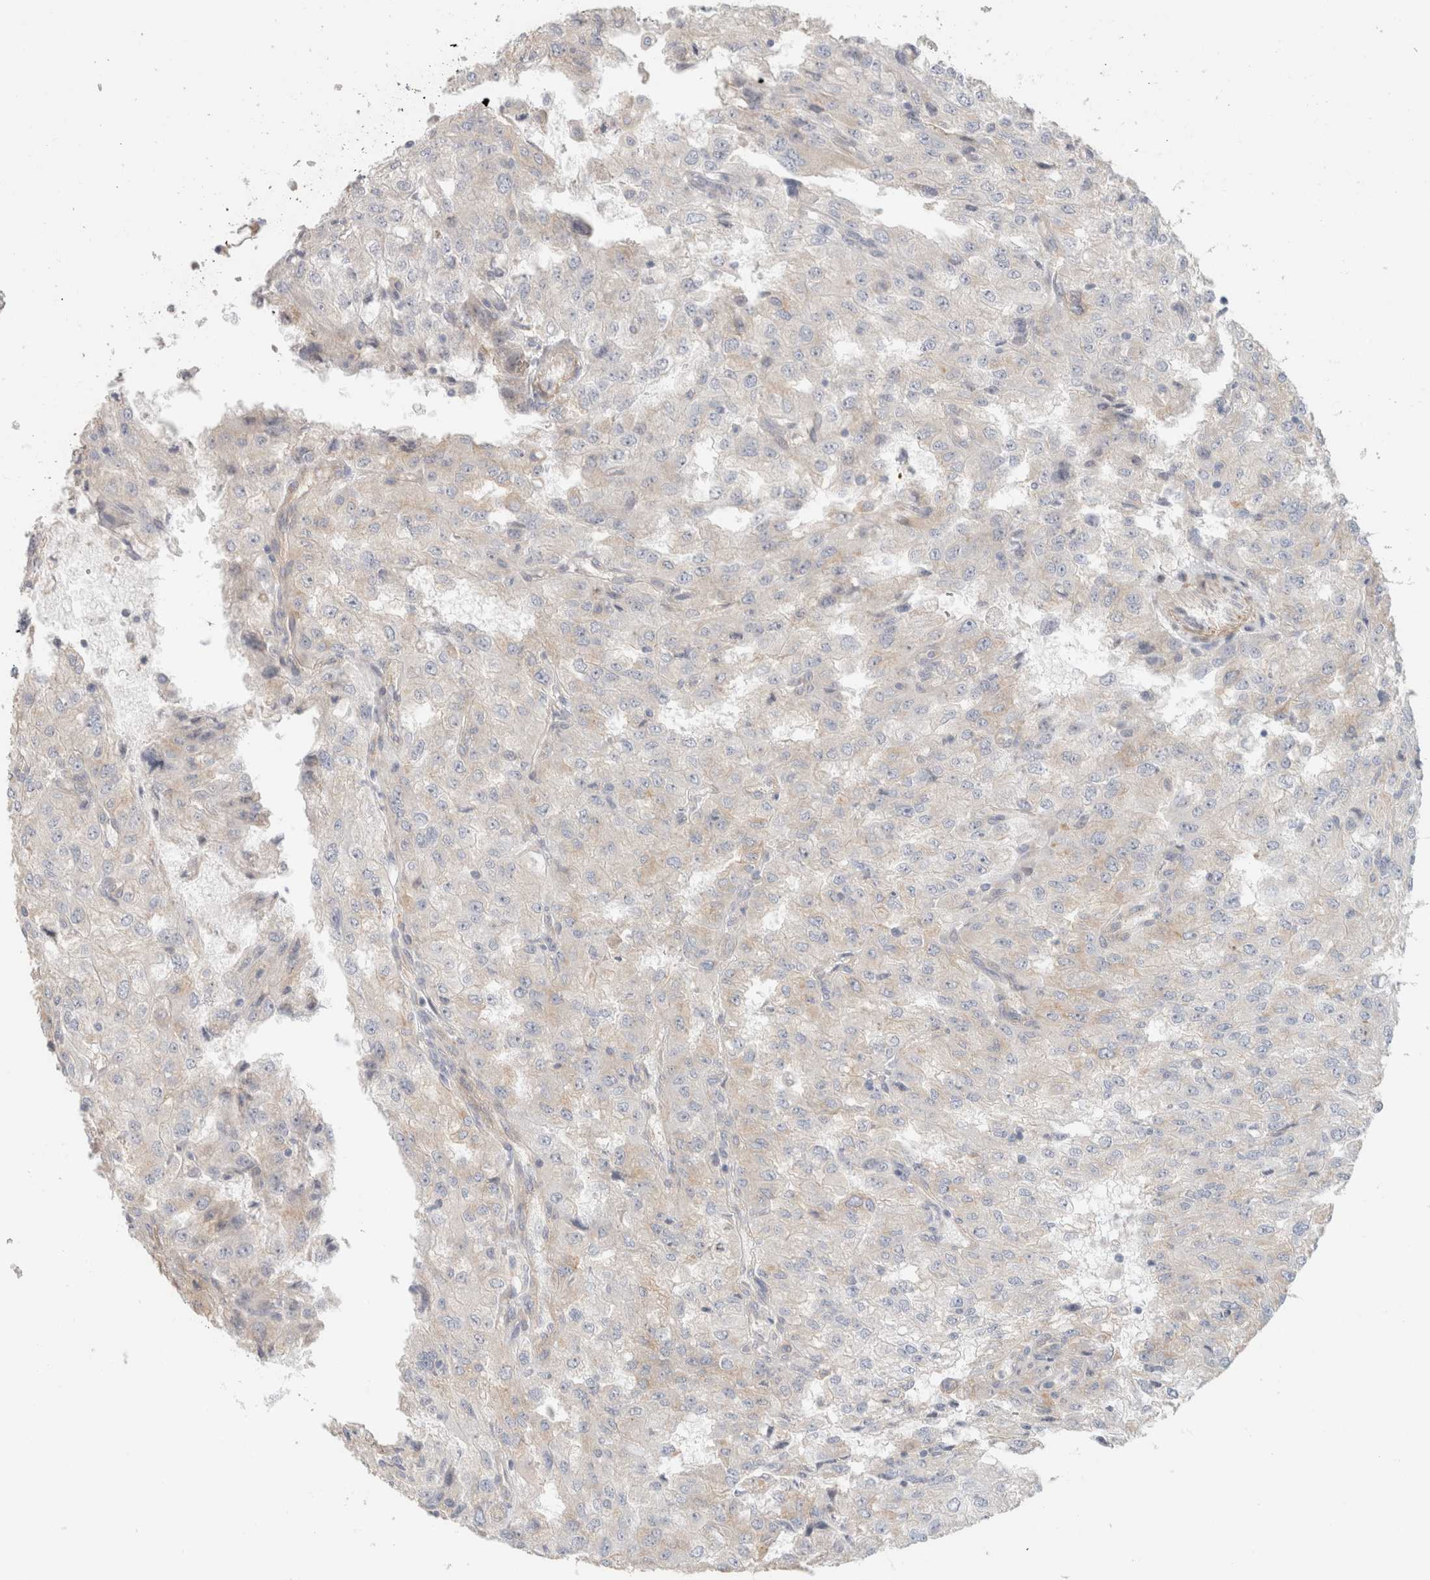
{"staining": {"intensity": "negative", "quantity": "none", "location": "none"}, "tissue": "renal cancer", "cell_type": "Tumor cells", "image_type": "cancer", "snomed": [{"axis": "morphology", "description": "Adenocarcinoma, NOS"}, {"axis": "topography", "description": "Kidney"}], "caption": "Immunohistochemistry (IHC) photomicrograph of neoplastic tissue: human renal cancer stained with DAB (3,3'-diaminobenzidine) reveals no significant protein staining in tumor cells.", "gene": "ID3", "patient": {"sex": "female", "age": 54}}